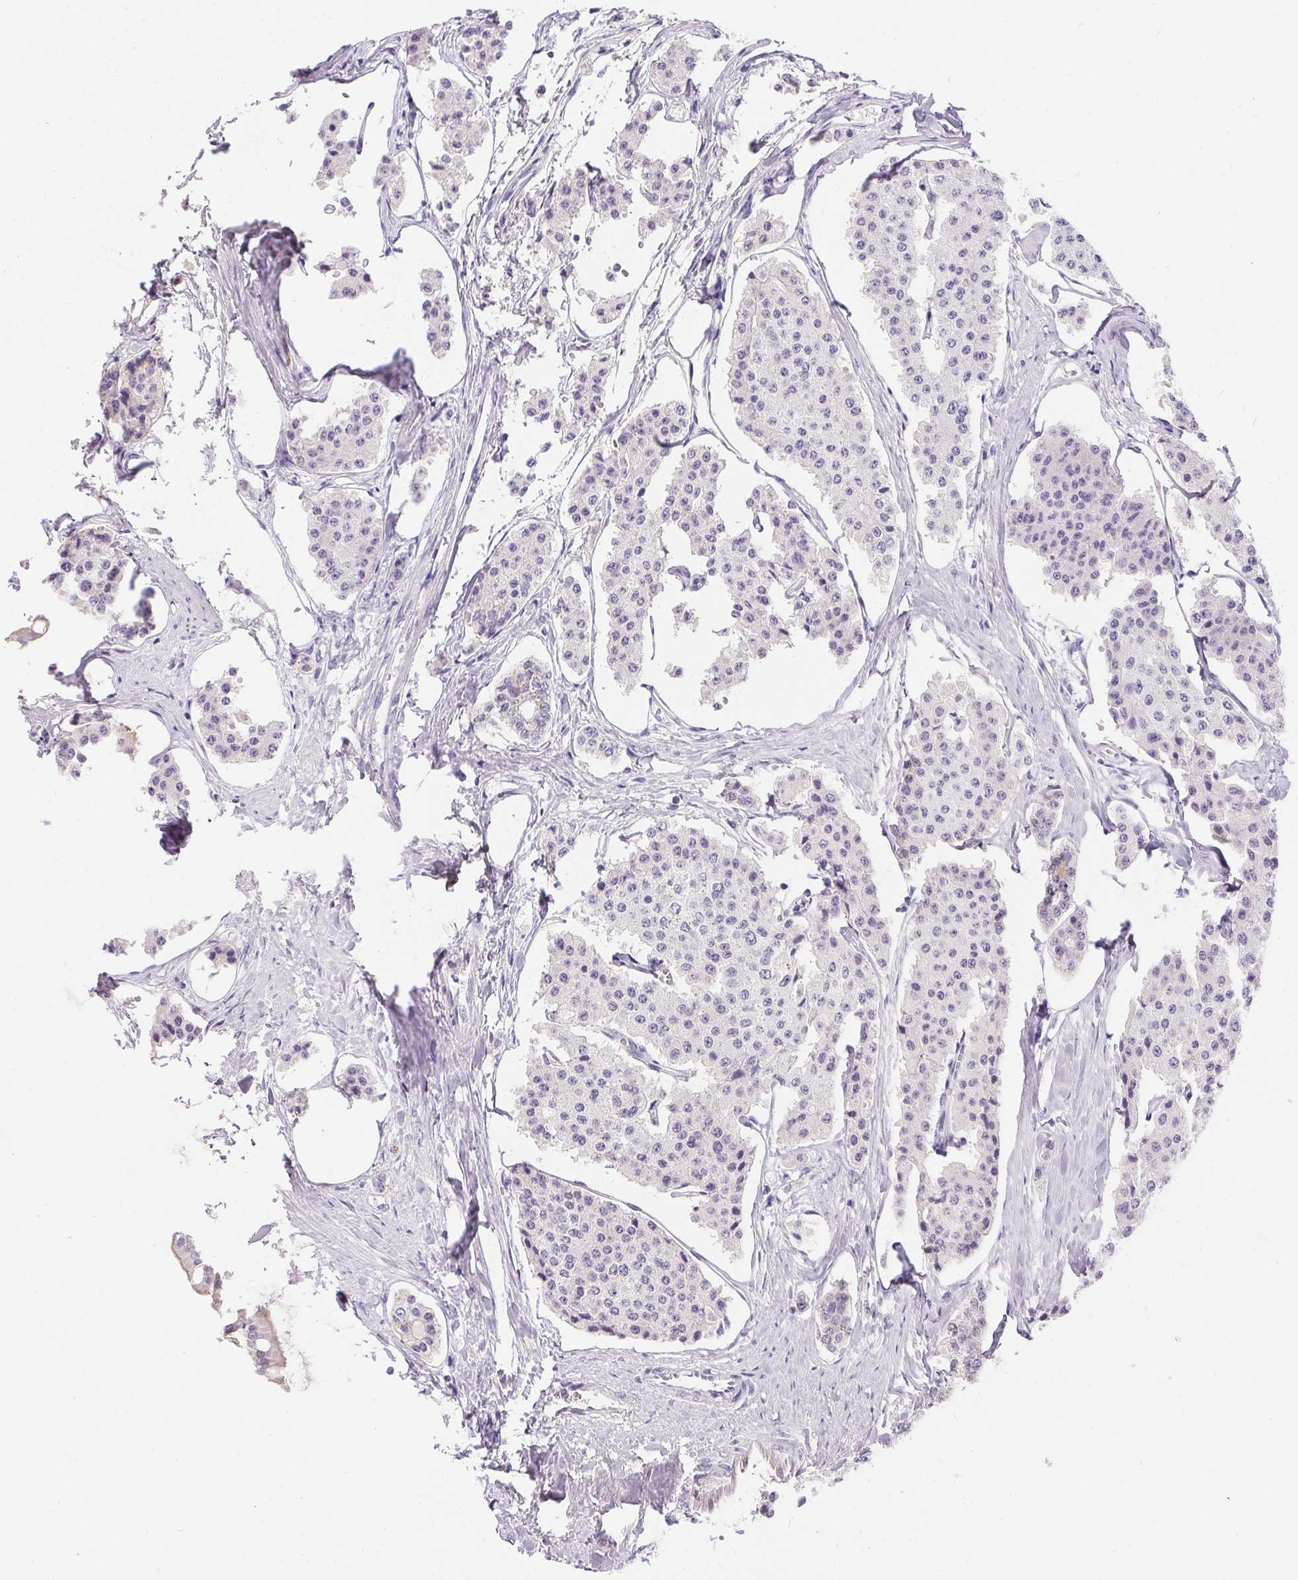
{"staining": {"intensity": "negative", "quantity": "none", "location": "none"}, "tissue": "carcinoid", "cell_type": "Tumor cells", "image_type": "cancer", "snomed": [{"axis": "morphology", "description": "Carcinoid, malignant, NOS"}, {"axis": "topography", "description": "Small intestine"}], "caption": "IHC micrograph of carcinoid stained for a protein (brown), which reveals no expression in tumor cells.", "gene": "ORM1", "patient": {"sex": "female", "age": 65}}